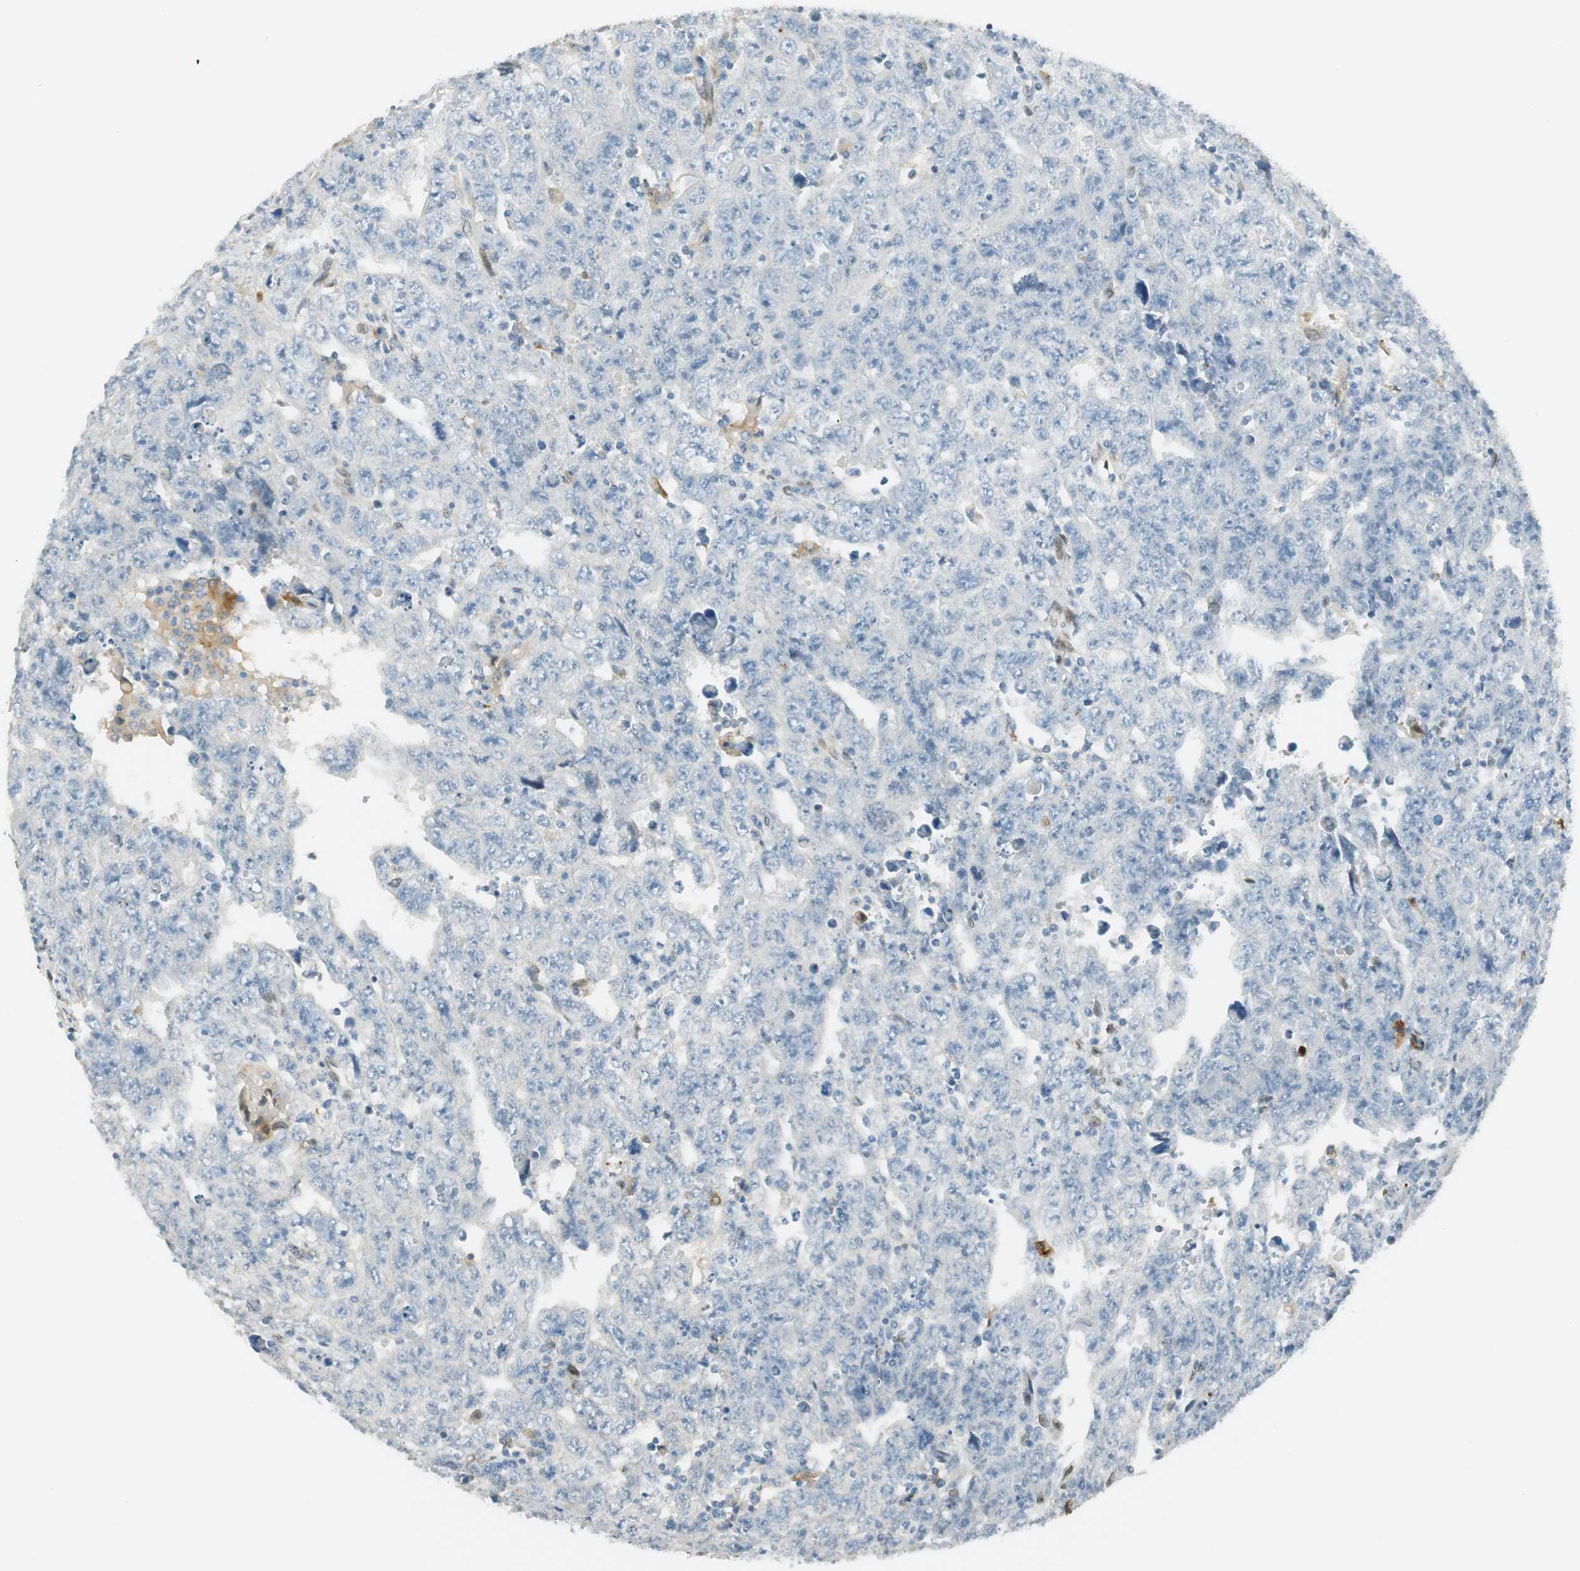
{"staining": {"intensity": "negative", "quantity": "none", "location": "none"}, "tissue": "testis cancer", "cell_type": "Tumor cells", "image_type": "cancer", "snomed": [{"axis": "morphology", "description": "Carcinoma, Embryonal, NOS"}, {"axis": "topography", "description": "Testis"}], "caption": "Testis cancer (embryonal carcinoma) was stained to show a protein in brown. There is no significant positivity in tumor cells.", "gene": "TMEM260", "patient": {"sex": "male", "age": 28}}